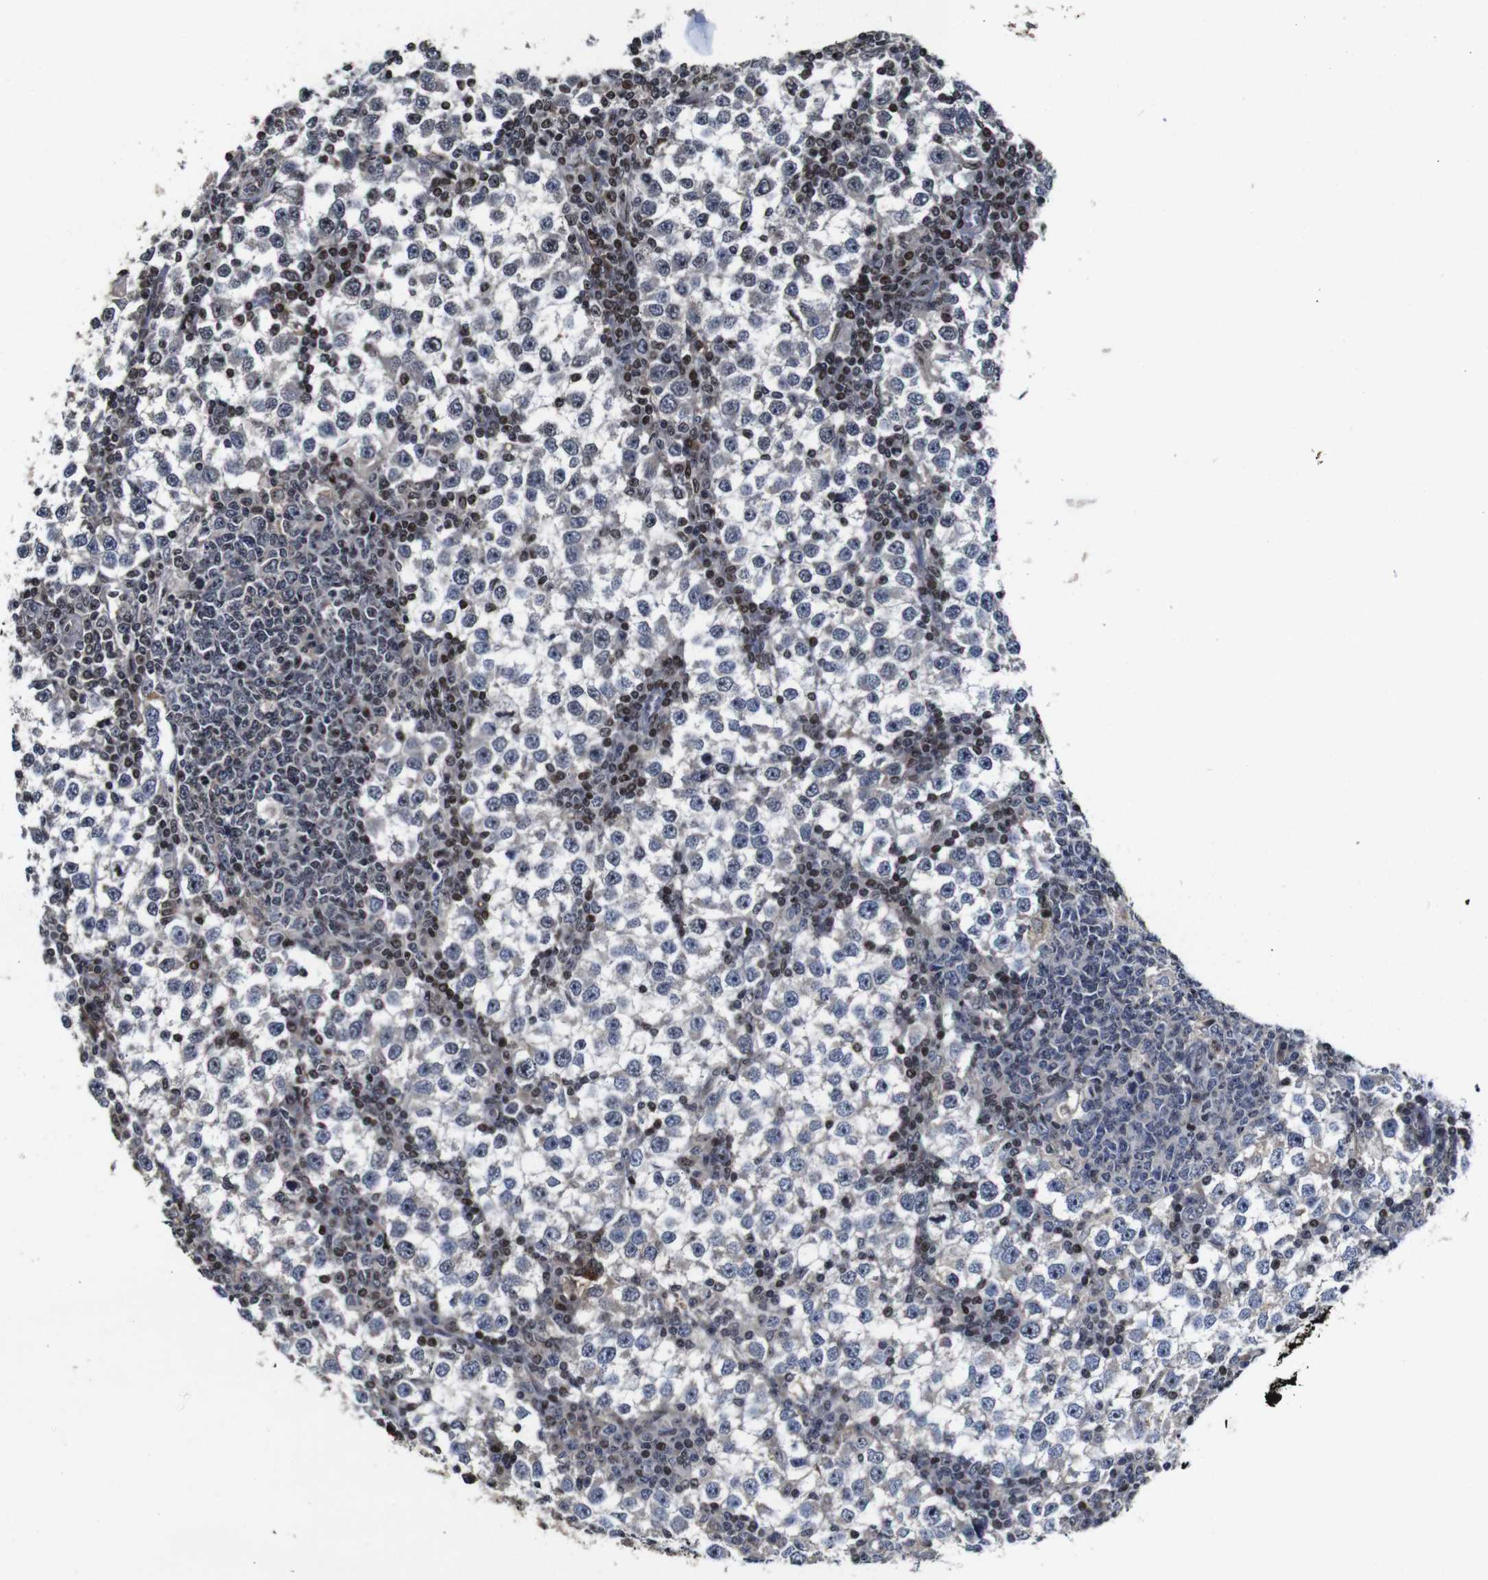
{"staining": {"intensity": "moderate", "quantity": "<25%", "location": "nuclear"}, "tissue": "testis cancer", "cell_type": "Tumor cells", "image_type": "cancer", "snomed": [{"axis": "morphology", "description": "Seminoma, NOS"}, {"axis": "topography", "description": "Testis"}], "caption": "Tumor cells show moderate nuclear staining in approximately <25% of cells in testis seminoma. (DAB IHC with brightfield microscopy, high magnification).", "gene": "MYC", "patient": {"sex": "male", "age": 65}}